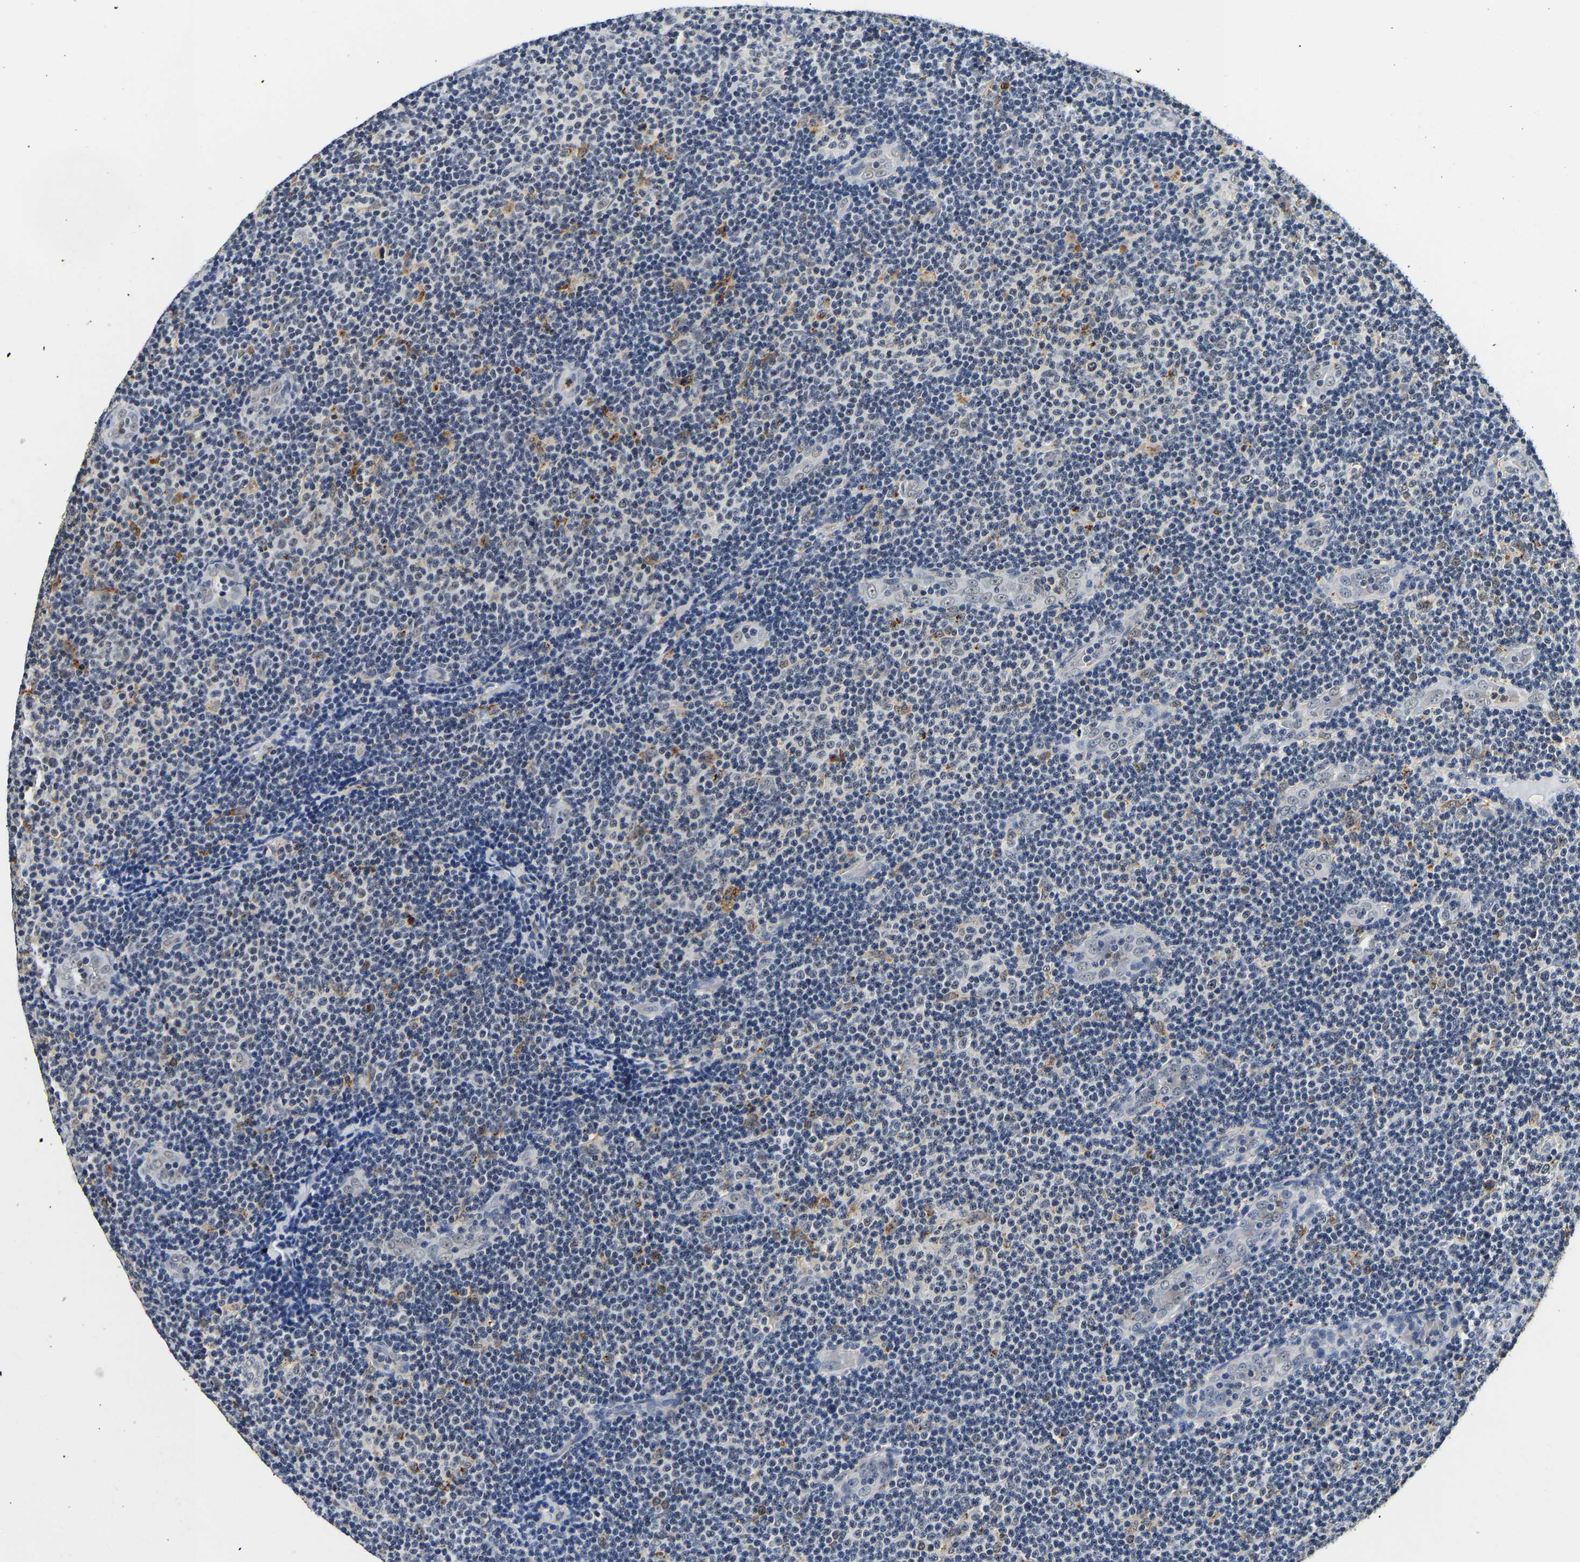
{"staining": {"intensity": "negative", "quantity": "none", "location": "none"}, "tissue": "lymphoma", "cell_type": "Tumor cells", "image_type": "cancer", "snomed": [{"axis": "morphology", "description": "Malignant lymphoma, non-Hodgkin's type, Low grade"}, {"axis": "topography", "description": "Lymph node"}], "caption": "An image of lymphoma stained for a protein displays no brown staining in tumor cells. (DAB (3,3'-diaminobenzidine) immunohistochemistry with hematoxylin counter stain).", "gene": "SMU1", "patient": {"sex": "male", "age": 83}}